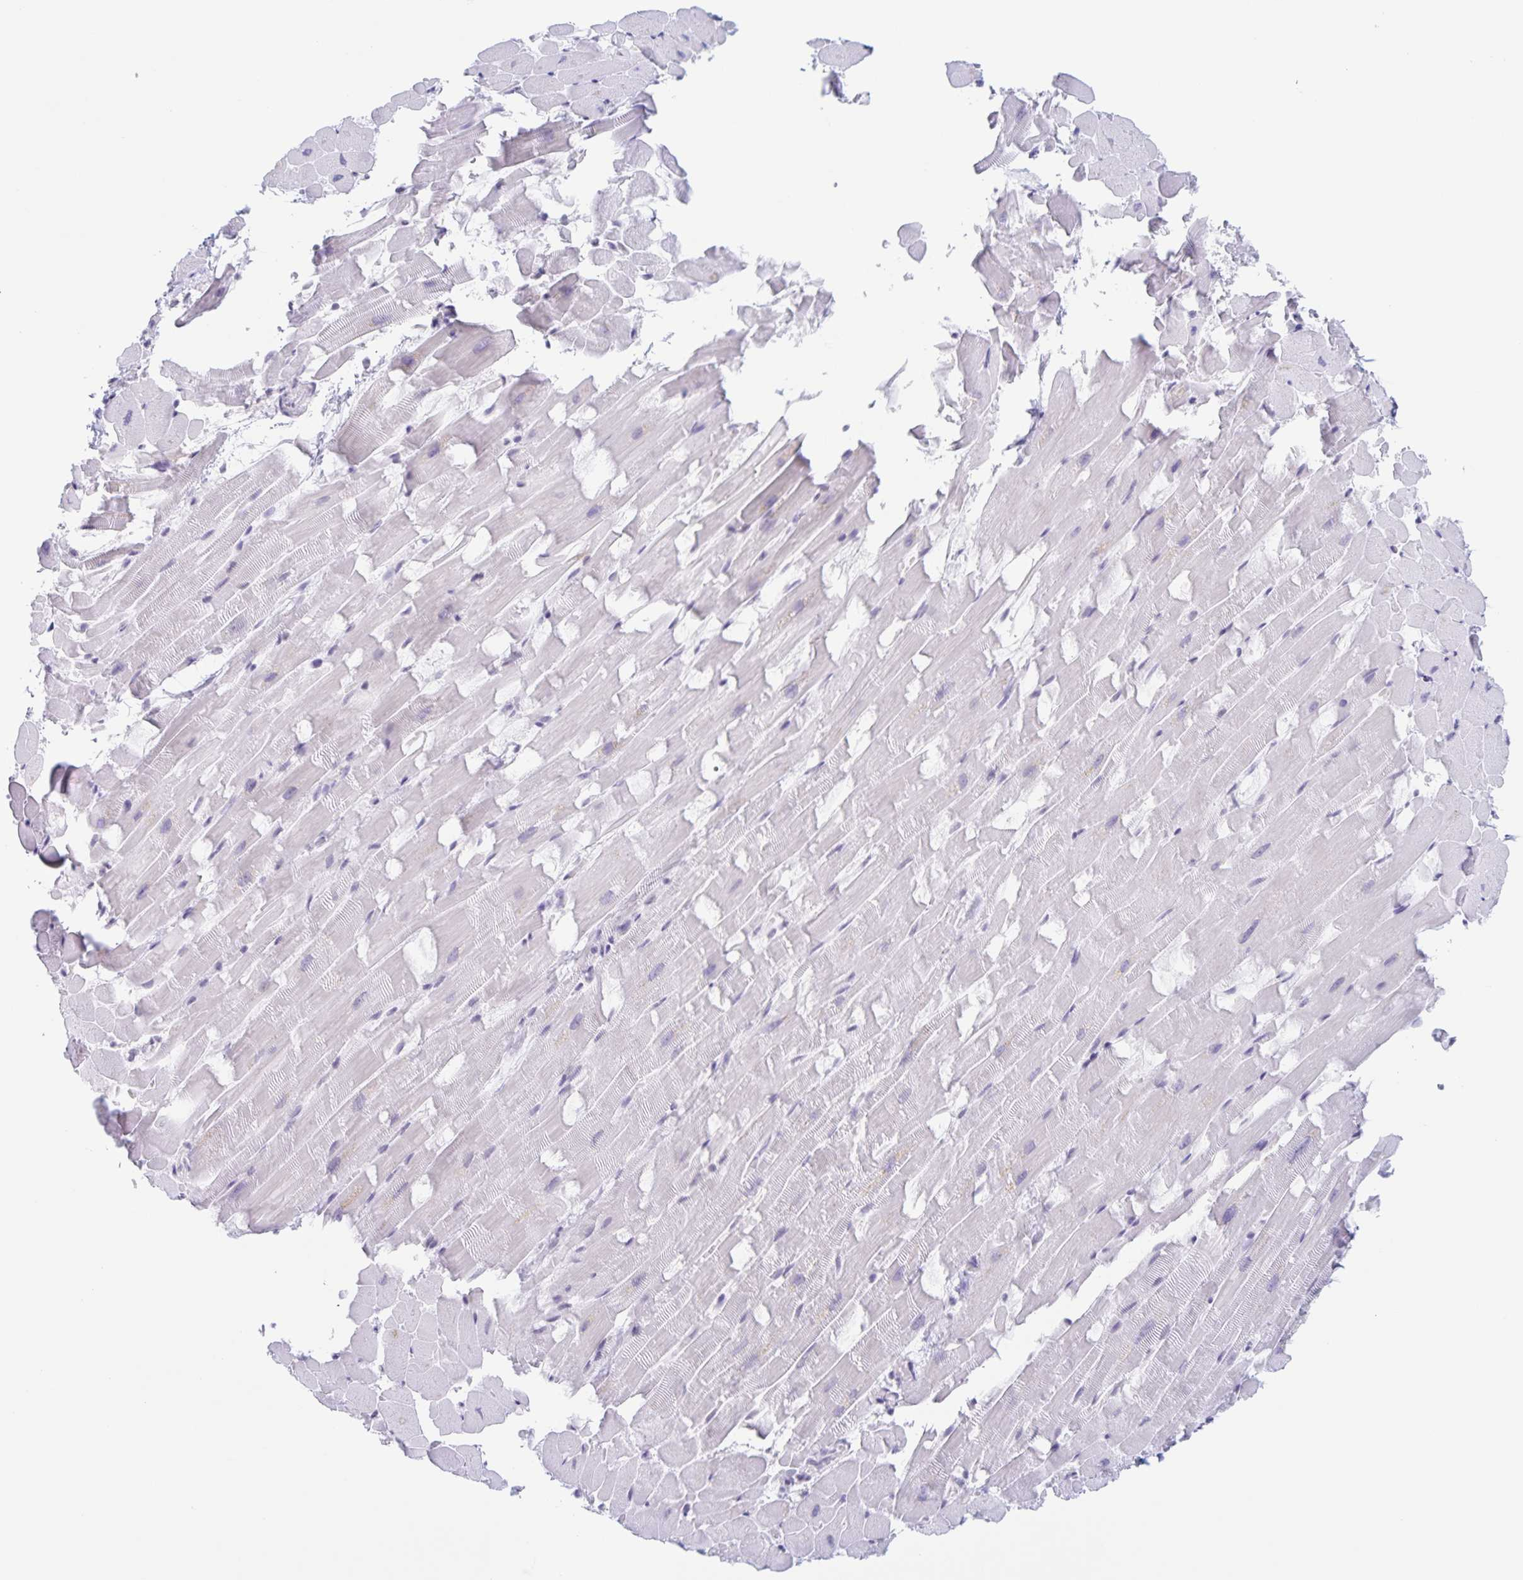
{"staining": {"intensity": "negative", "quantity": "none", "location": "none"}, "tissue": "heart muscle", "cell_type": "Cardiomyocytes", "image_type": "normal", "snomed": [{"axis": "morphology", "description": "Normal tissue, NOS"}, {"axis": "topography", "description": "Heart"}], "caption": "IHC micrograph of benign heart muscle: human heart muscle stained with DAB reveals no significant protein expression in cardiomyocytes.", "gene": "LCE6A", "patient": {"sex": "male", "age": 37}}